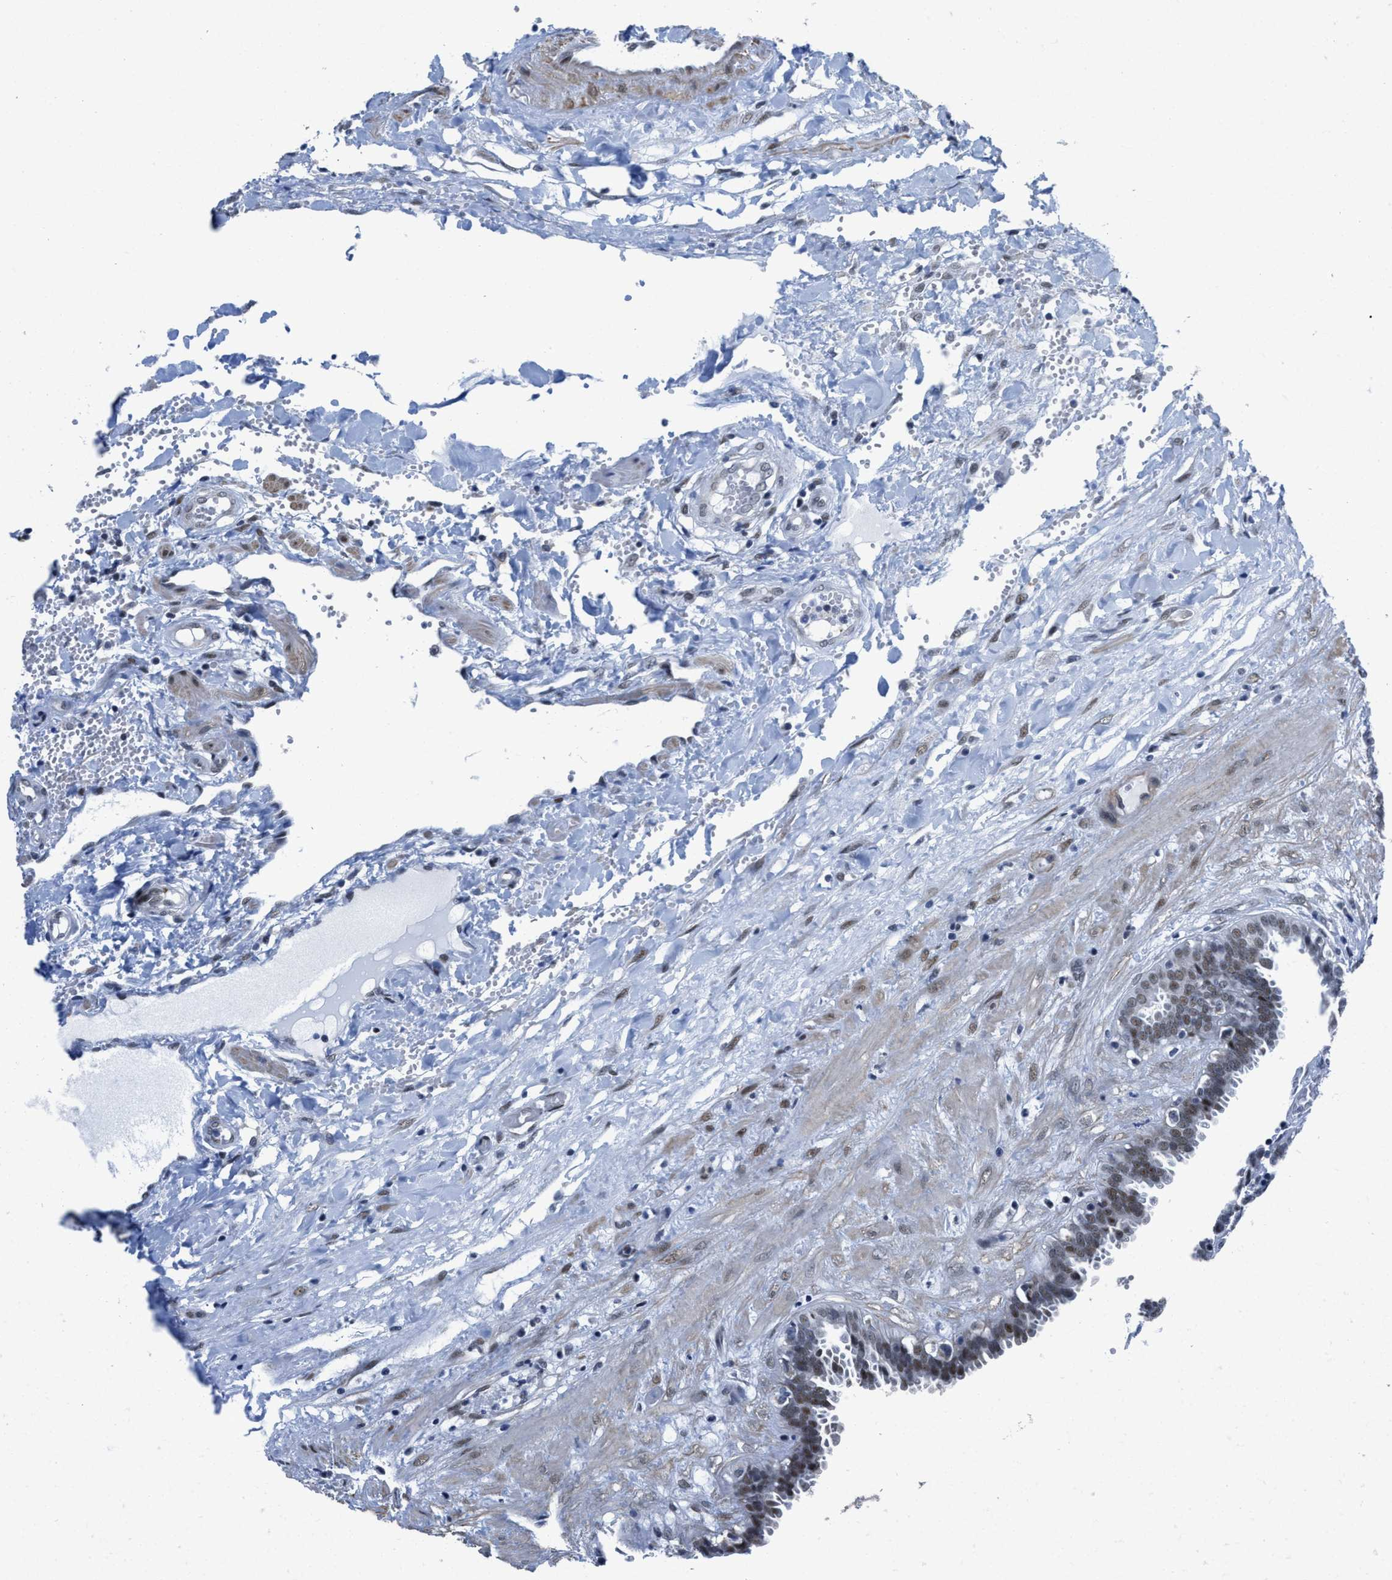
{"staining": {"intensity": "weak", "quantity": "<25%", "location": "nuclear"}, "tissue": "fallopian tube", "cell_type": "Glandular cells", "image_type": "normal", "snomed": [{"axis": "morphology", "description": "Normal tissue, NOS"}, {"axis": "topography", "description": "Fallopian tube"}, {"axis": "topography", "description": "Placenta"}], "caption": "Immunohistochemistry (IHC) photomicrograph of unremarkable fallopian tube: fallopian tube stained with DAB shows no significant protein positivity in glandular cells. (DAB IHC with hematoxylin counter stain).", "gene": "ID3", "patient": {"sex": "female", "age": 32}}